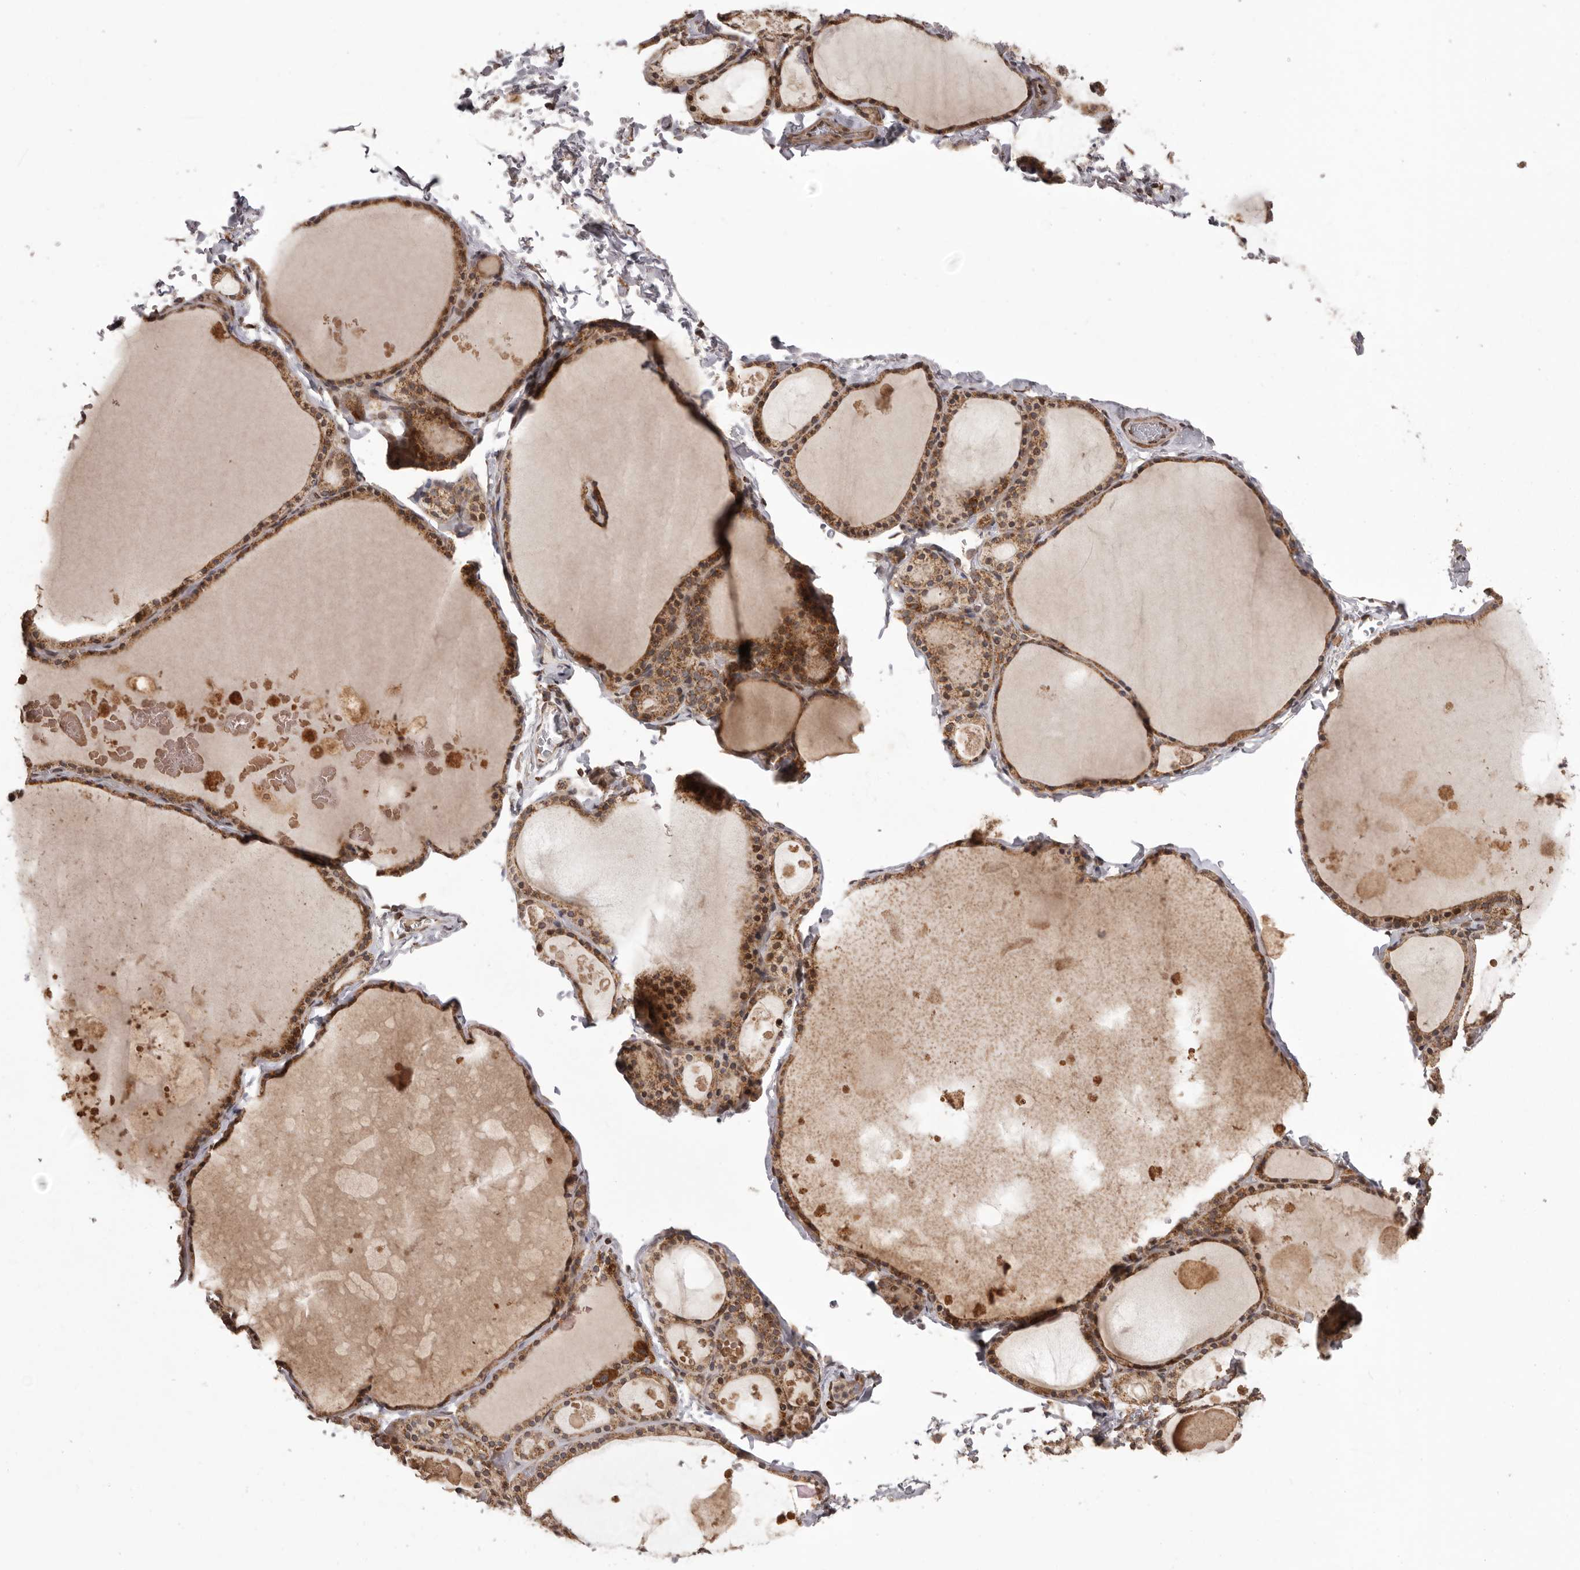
{"staining": {"intensity": "moderate", "quantity": ">75%", "location": "cytoplasmic/membranous"}, "tissue": "thyroid gland", "cell_type": "Glandular cells", "image_type": "normal", "snomed": [{"axis": "morphology", "description": "Normal tissue, NOS"}, {"axis": "topography", "description": "Thyroid gland"}], "caption": "High-power microscopy captured an immunohistochemistry micrograph of unremarkable thyroid gland, revealing moderate cytoplasmic/membranous positivity in approximately >75% of glandular cells. (brown staining indicates protein expression, while blue staining denotes nuclei).", "gene": "CHRM2", "patient": {"sex": "male", "age": 56}}